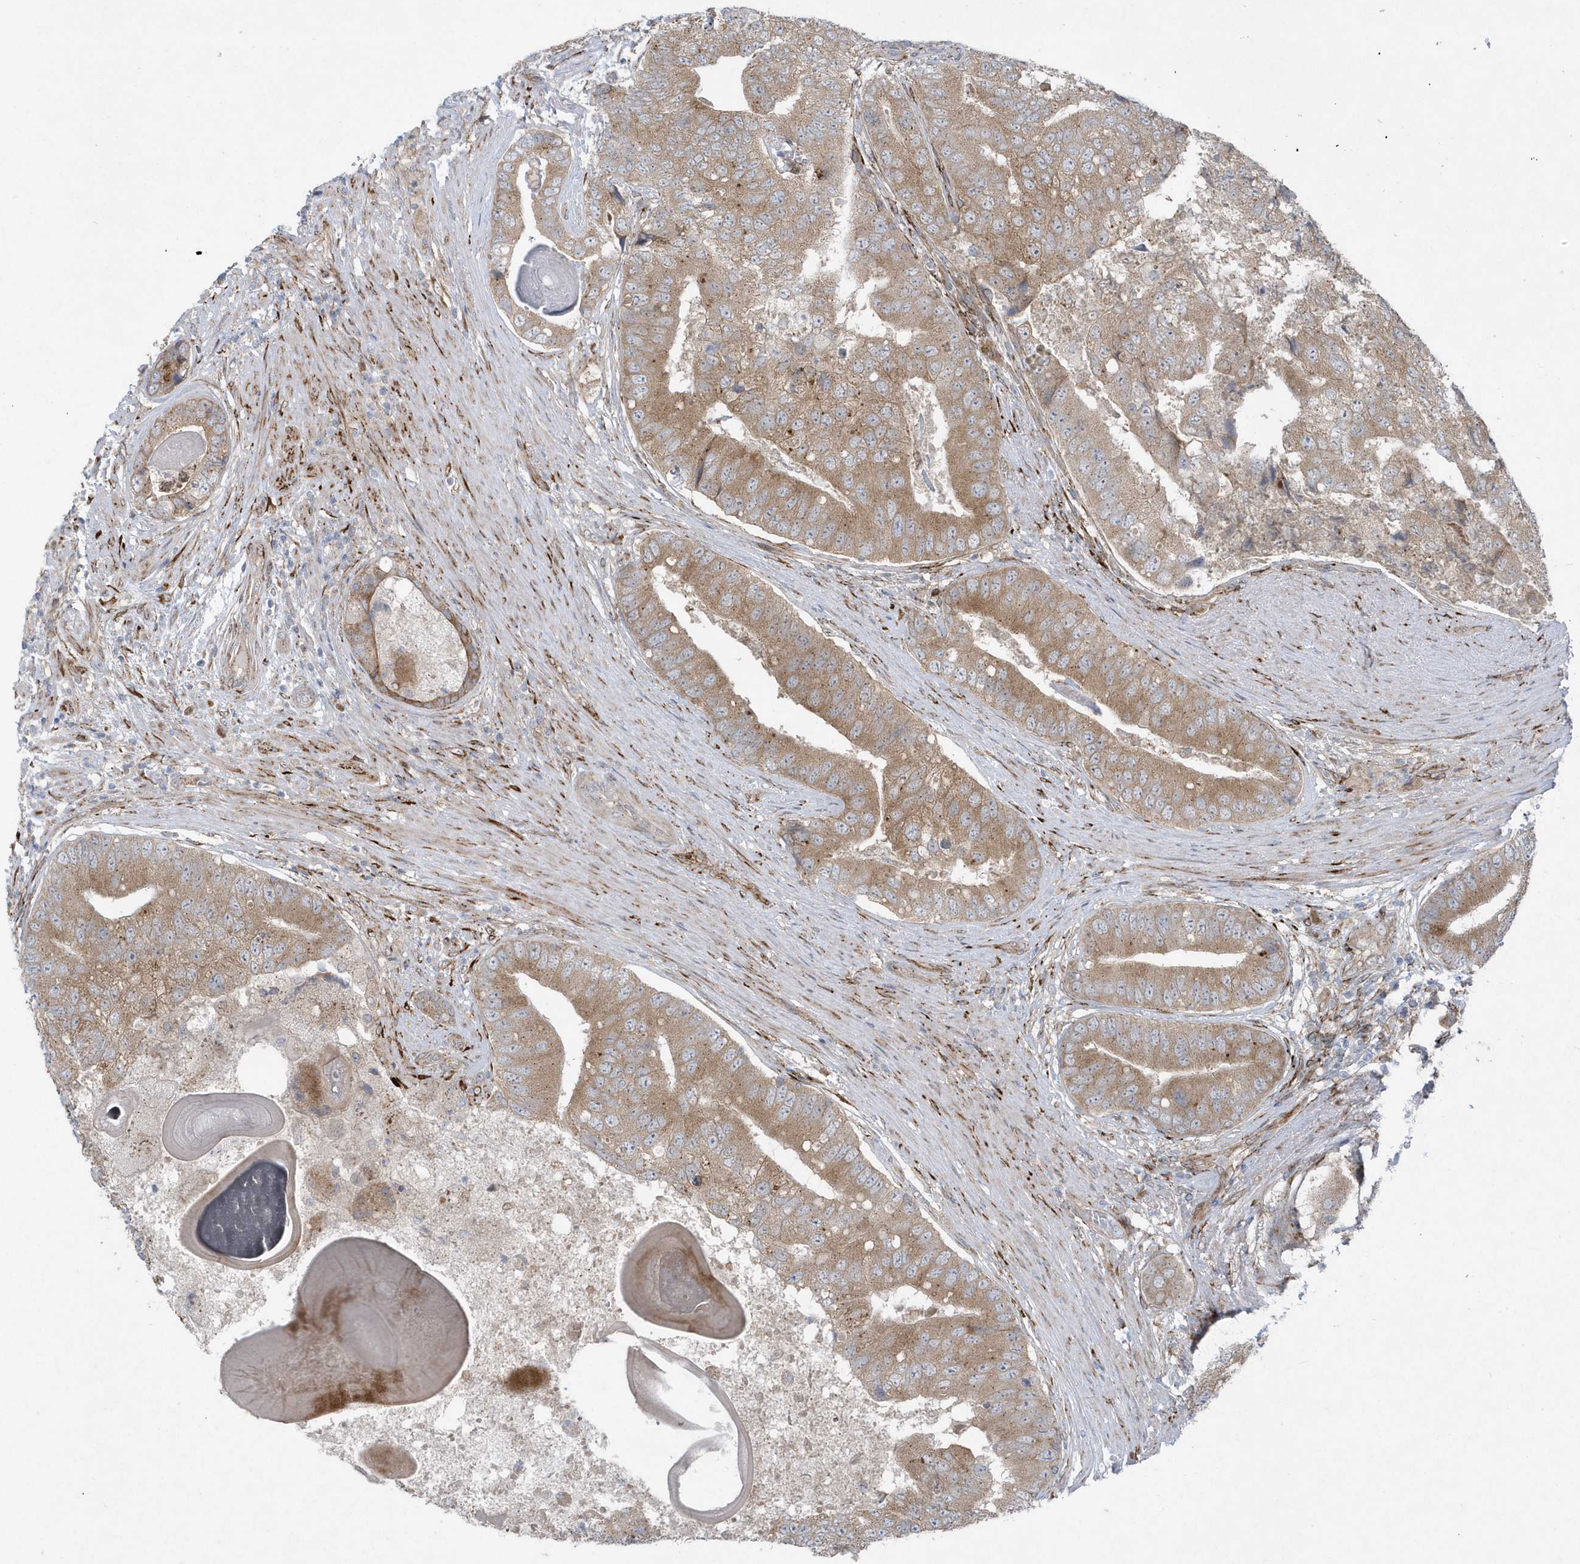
{"staining": {"intensity": "moderate", "quantity": ">75%", "location": "cytoplasmic/membranous"}, "tissue": "prostate cancer", "cell_type": "Tumor cells", "image_type": "cancer", "snomed": [{"axis": "morphology", "description": "Adenocarcinoma, High grade"}, {"axis": "topography", "description": "Prostate"}], "caption": "There is medium levels of moderate cytoplasmic/membranous positivity in tumor cells of prostate adenocarcinoma (high-grade), as demonstrated by immunohistochemical staining (brown color).", "gene": "FAM98A", "patient": {"sex": "male", "age": 70}}